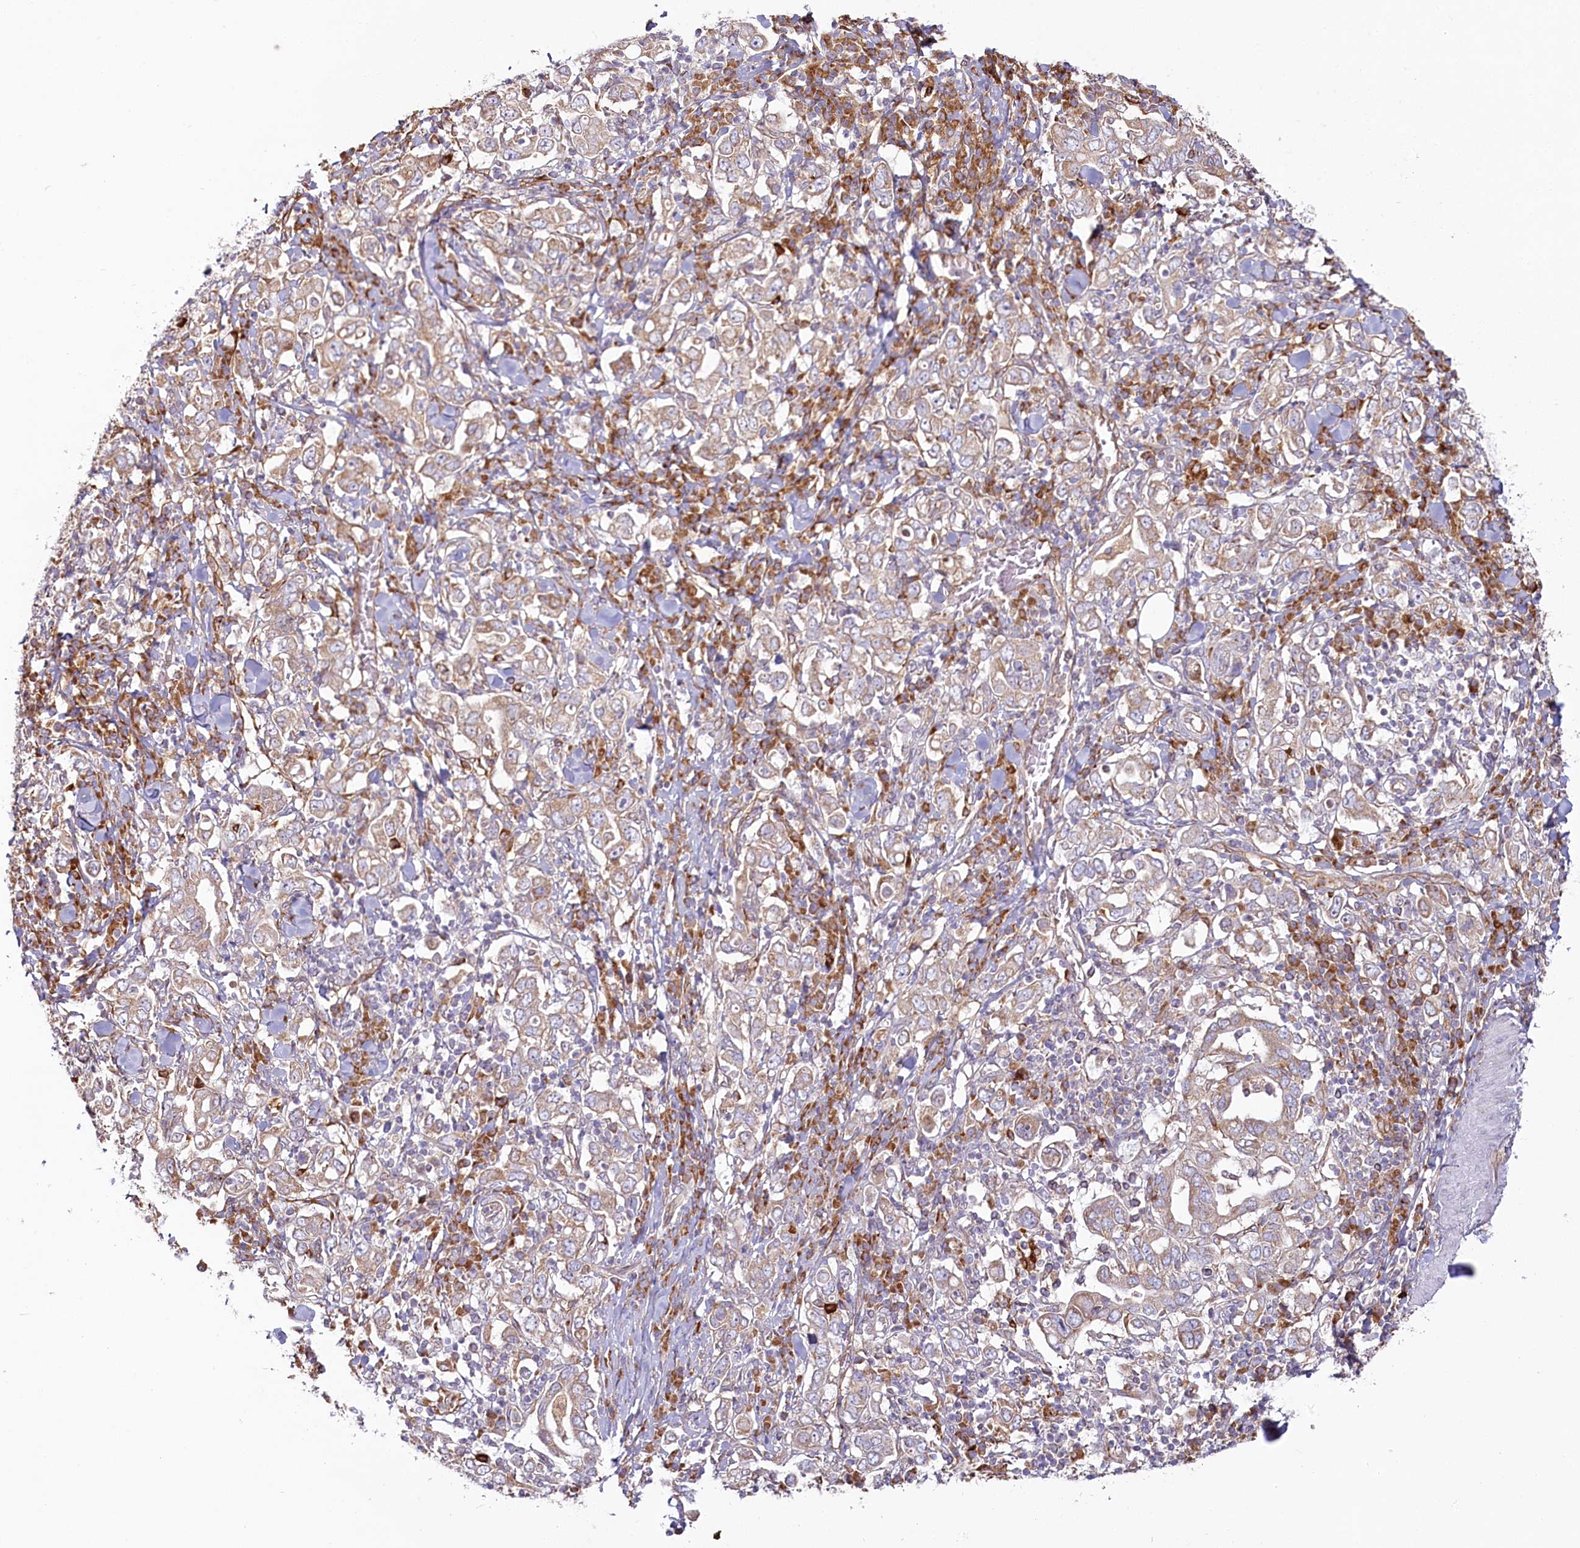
{"staining": {"intensity": "moderate", "quantity": ">75%", "location": "cytoplasmic/membranous"}, "tissue": "stomach cancer", "cell_type": "Tumor cells", "image_type": "cancer", "snomed": [{"axis": "morphology", "description": "Adenocarcinoma, NOS"}, {"axis": "topography", "description": "Stomach, upper"}], "caption": "Protein staining of stomach cancer tissue exhibits moderate cytoplasmic/membranous expression in about >75% of tumor cells.", "gene": "HARS2", "patient": {"sex": "male", "age": 62}}